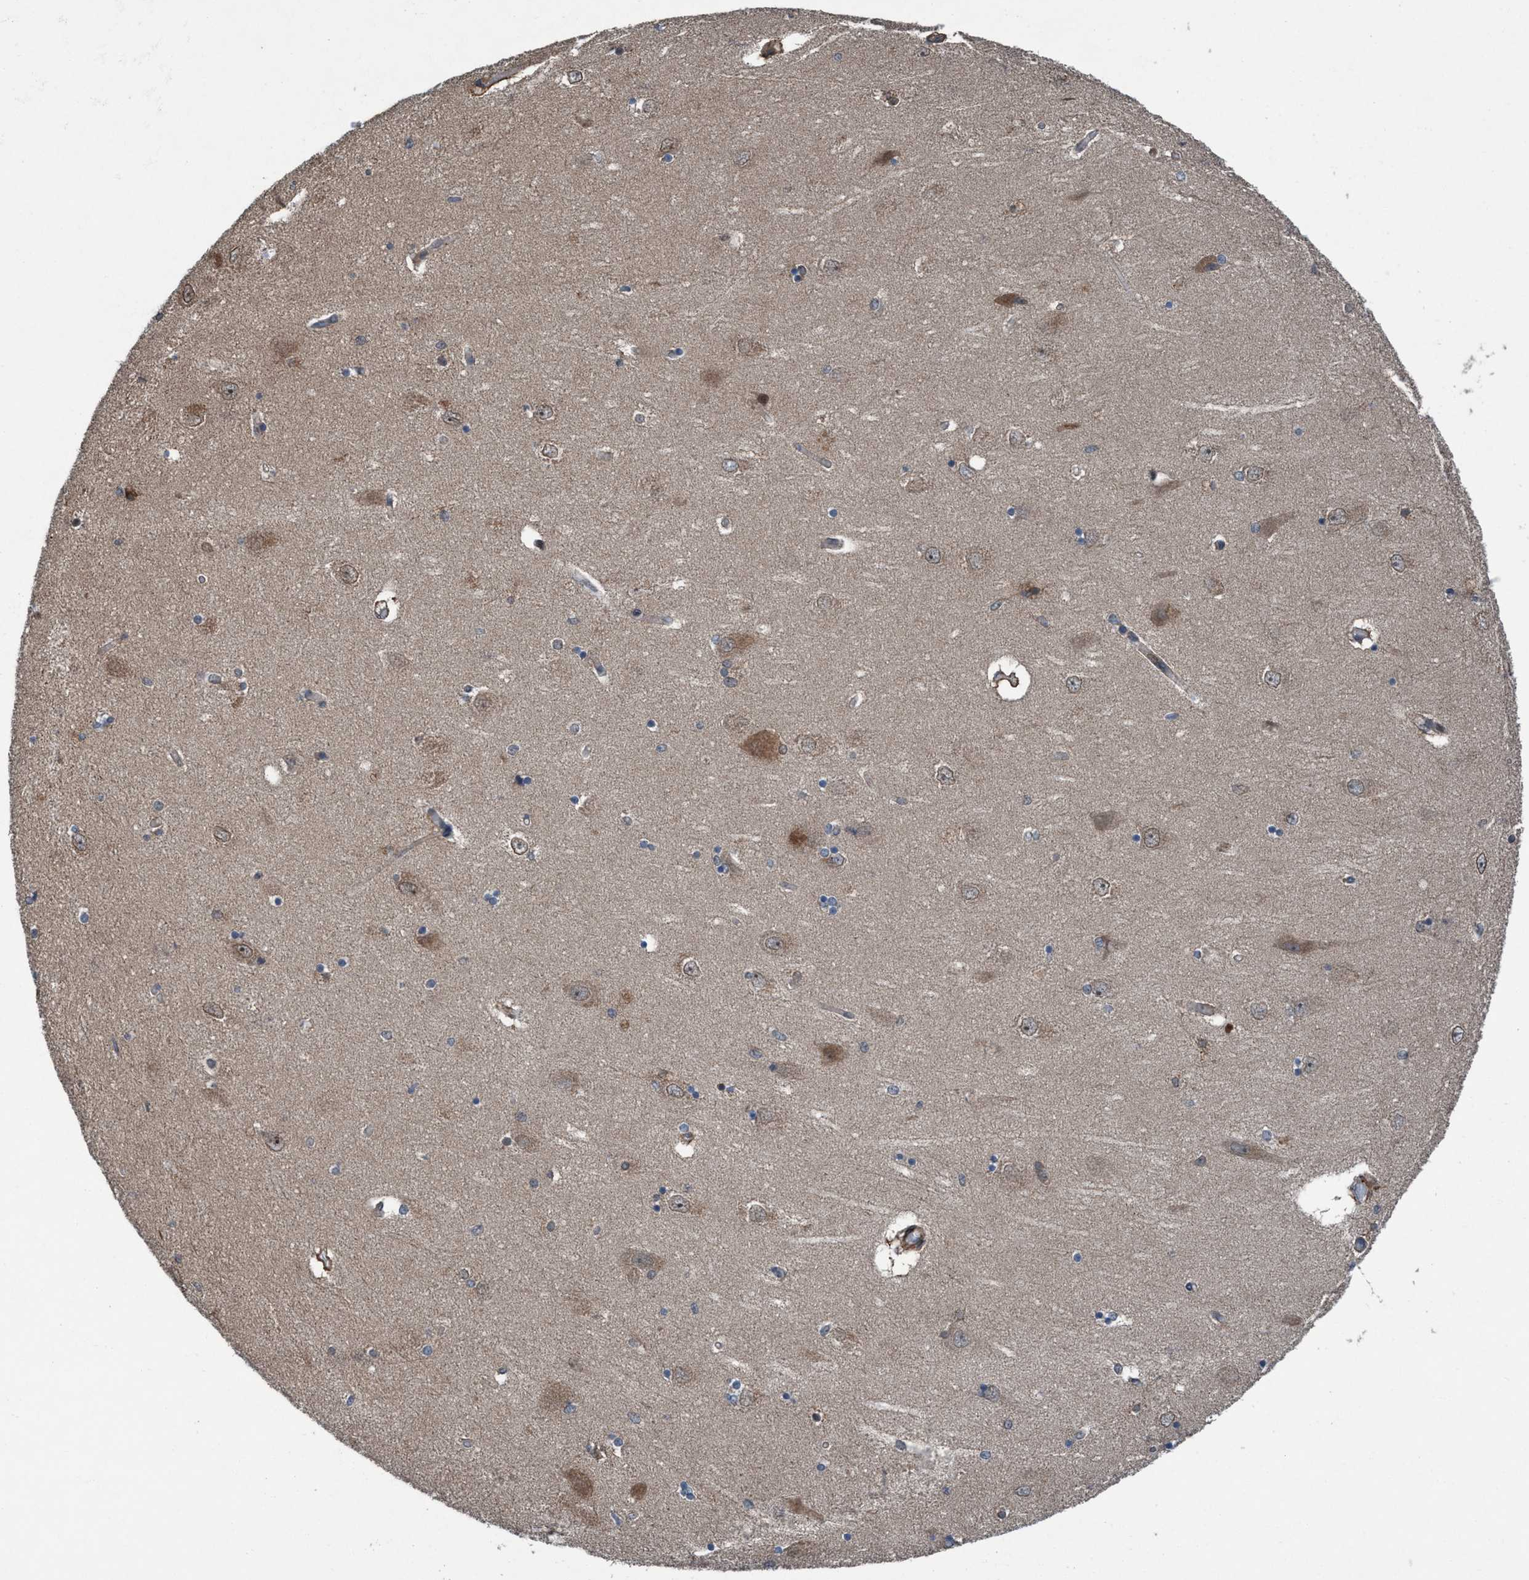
{"staining": {"intensity": "moderate", "quantity": "<25%", "location": "nuclear"}, "tissue": "hippocampus", "cell_type": "Glial cells", "image_type": "normal", "snomed": [{"axis": "morphology", "description": "Normal tissue, NOS"}, {"axis": "topography", "description": "Hippocampus"}], "caption": "Protein staining exhibits moderate nuclear staining in approximately <25% of glial cells in unremarkable hippocampus.", "gene": "NISCH", "patient": {"sex": "female", "age": 54}}